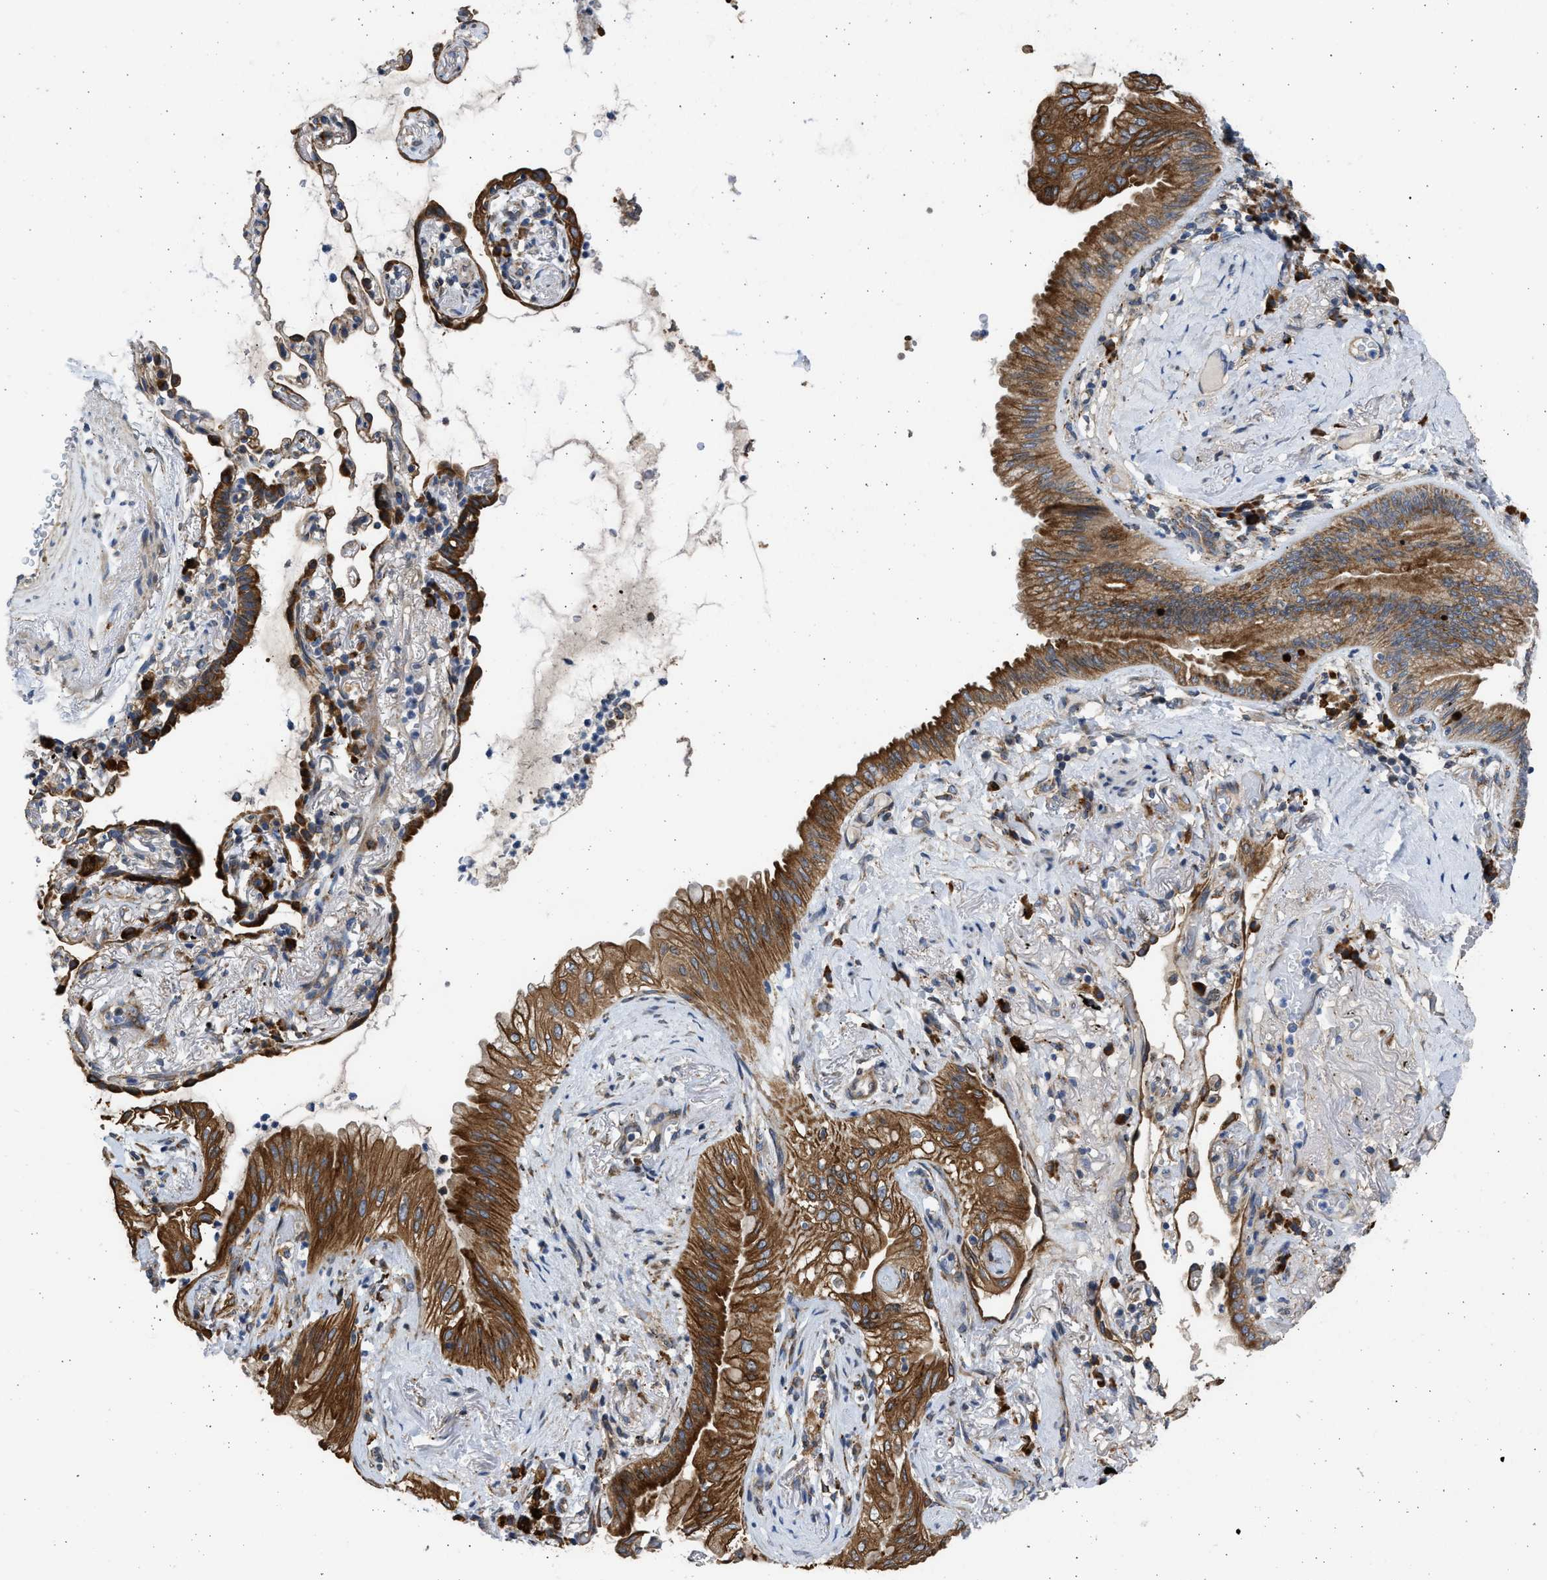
{"staining": {"intensity": "strong", "quantity": ">75%", "location": "cytoplasmic/membranous"}, "tissue": "lung cancer", "cell_type": "Tumor cells", "image_type": "cancer", "snomed": [{"axis": "morphology", "description": "Normal tissue, NOS"}, {"axis": "morphology", "description": "Adenocarcinoma, NOS"}, {"axis": "topography", "description": "Bronchus"}, {"axis": "topography", "description": "Lung"}], "caption": "Protein expression analysis of human lung cancer (adenocarcinoma) reveals strong cytoplasmic/membranous expression in about >75% of tumor cells.", "gene": "PLD2", "patient": {"sex": "female", "age": 70}}